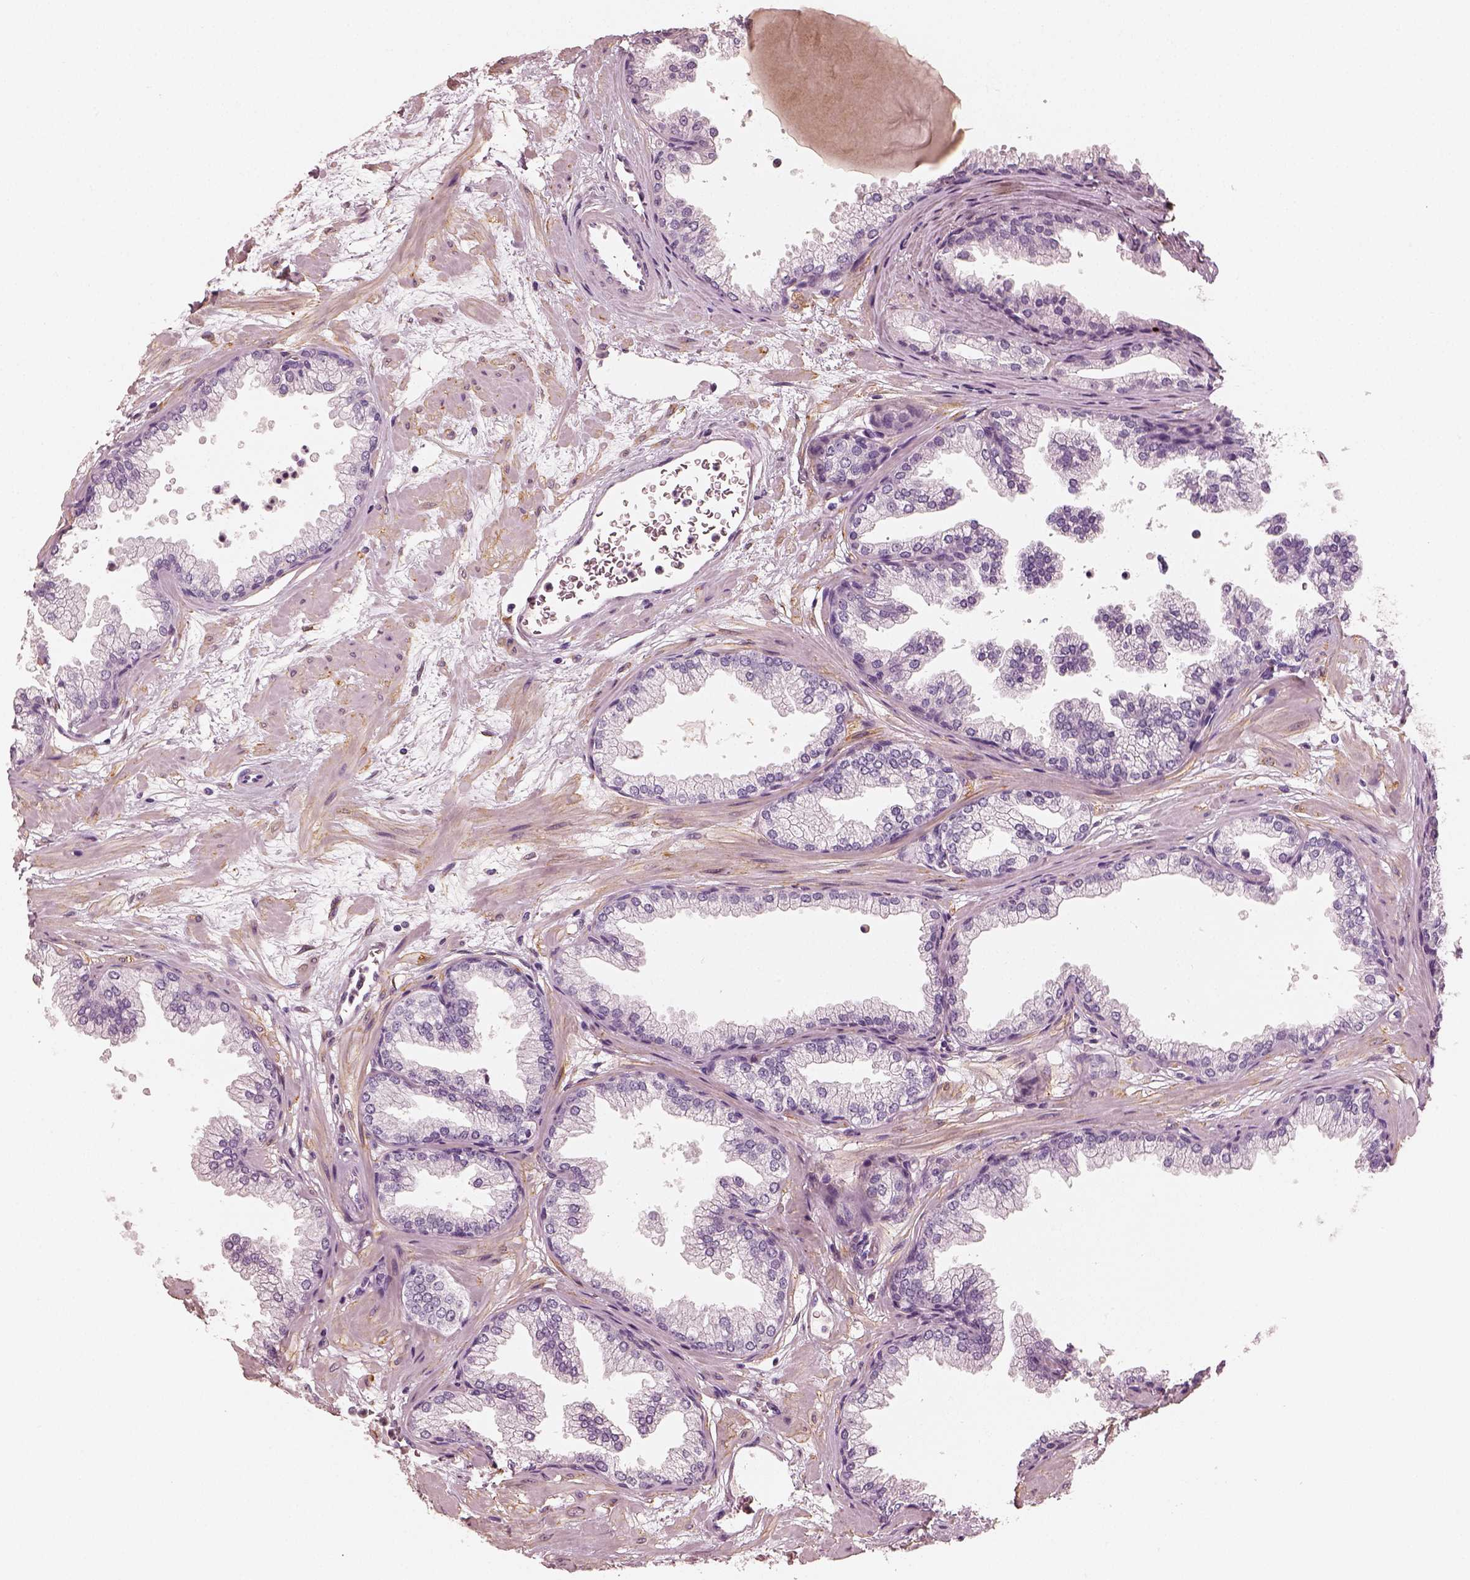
{"staining": {"intensity": "negative", "quantity": "none", "location": "none"}, "tissue": "prostate", "cell_type": "Glandular cells", "image_type": "normal", "snomed": [{"axis": "morphology", "description": "Normal tissue, NOS"}, {"axis": "topography", "description": "Prostate"}], "caption": "Prostate was stained to show a protein in brown. There is no significant expression in glandular cells.", "gene": "RS1", "patient": {"sex": "male", "age": 37}}